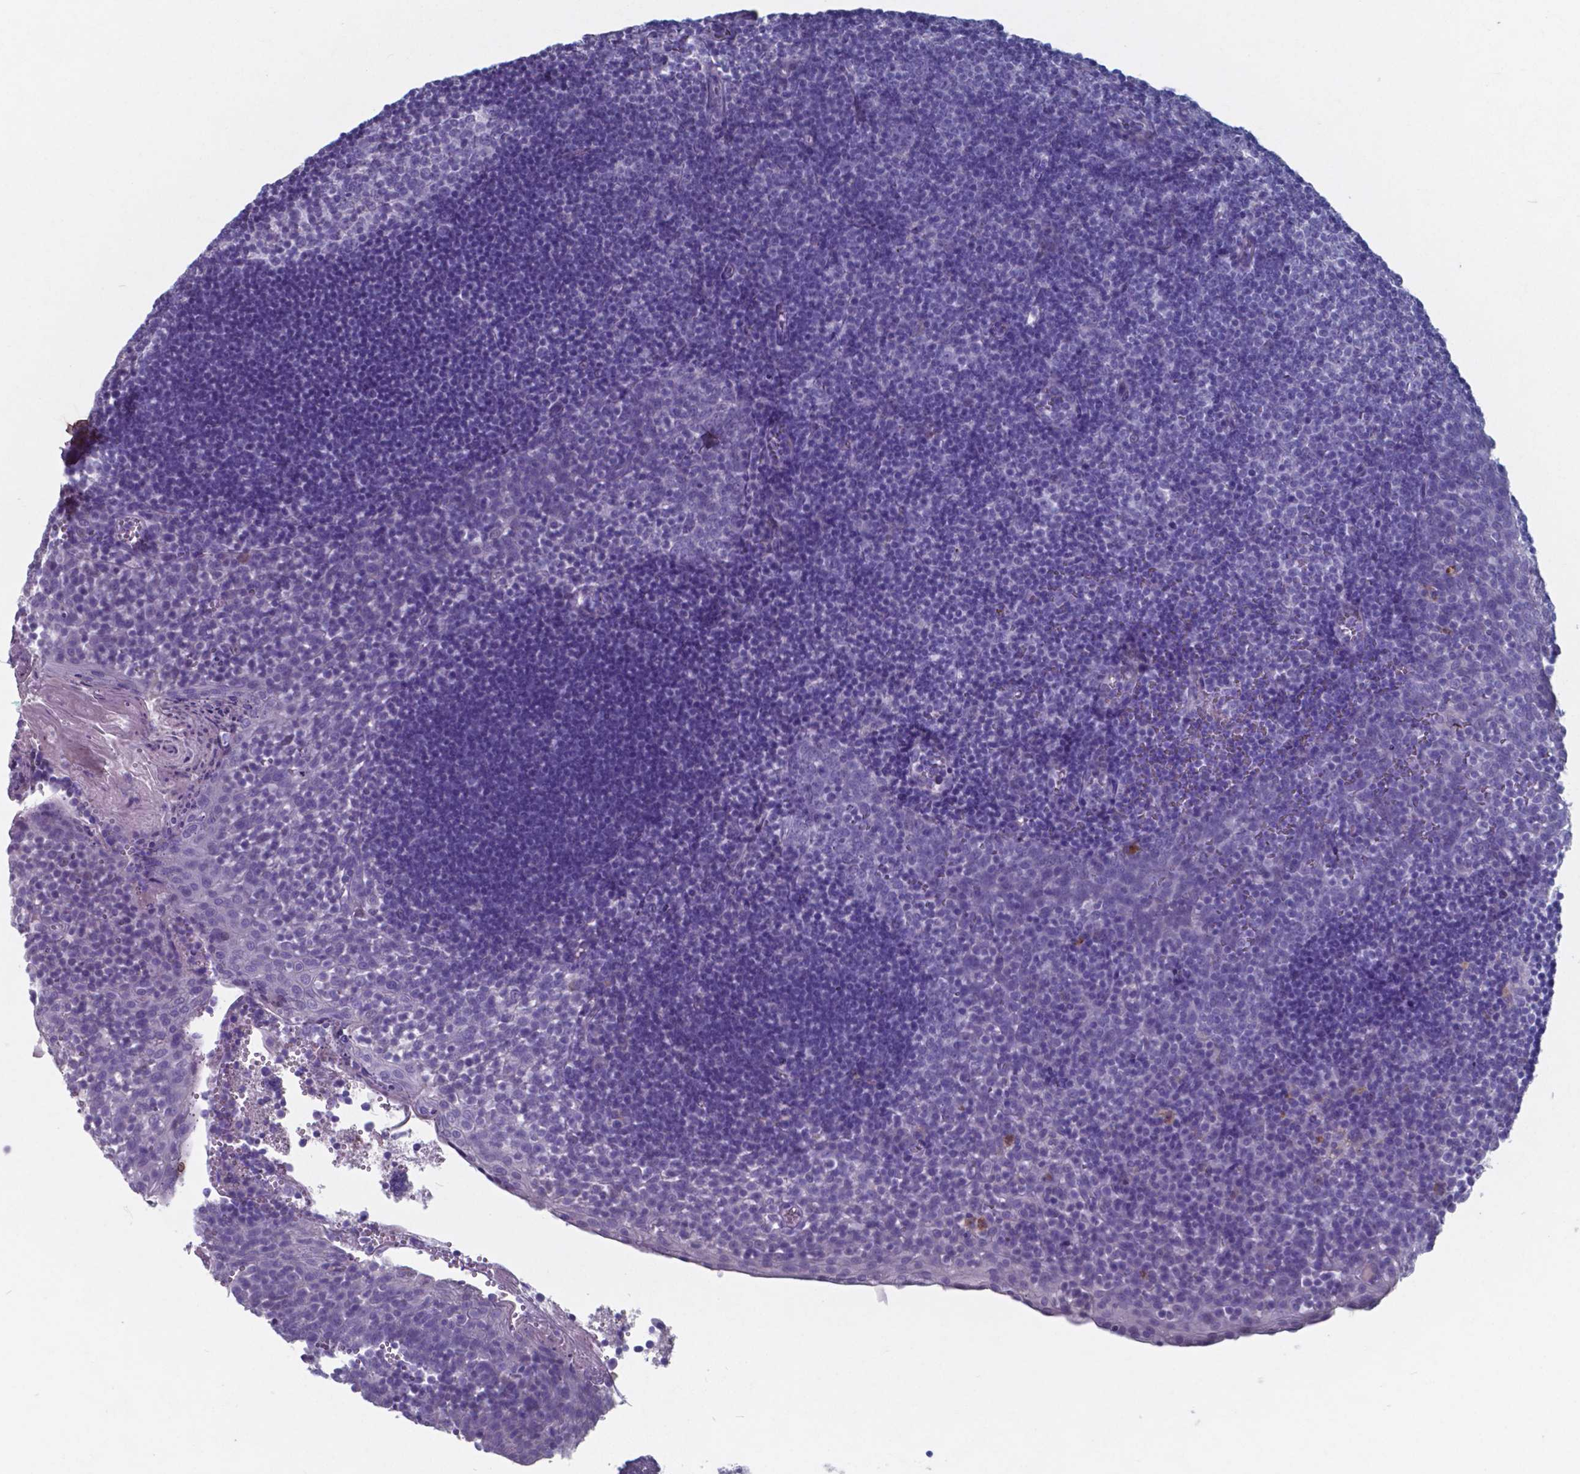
{"staining": {"intensity": "negative", "quantity": "none", "location": "none"}, "tissue": "lymph node", "cell_type": "Germinal center cells", "image_type": "normal", "snomed": [{"axis": "morphology", "description": "Normal tissue, NOS"}, {"axis": "topography", "description": "Lymph node"}], "caption": "Protein analysis of normal lymph node demonstrates no significant positivity in germinal center cells. Nuclei are stained in blue.", "gene": "TTR", "patient": {"sex": "female", "age": 21}}